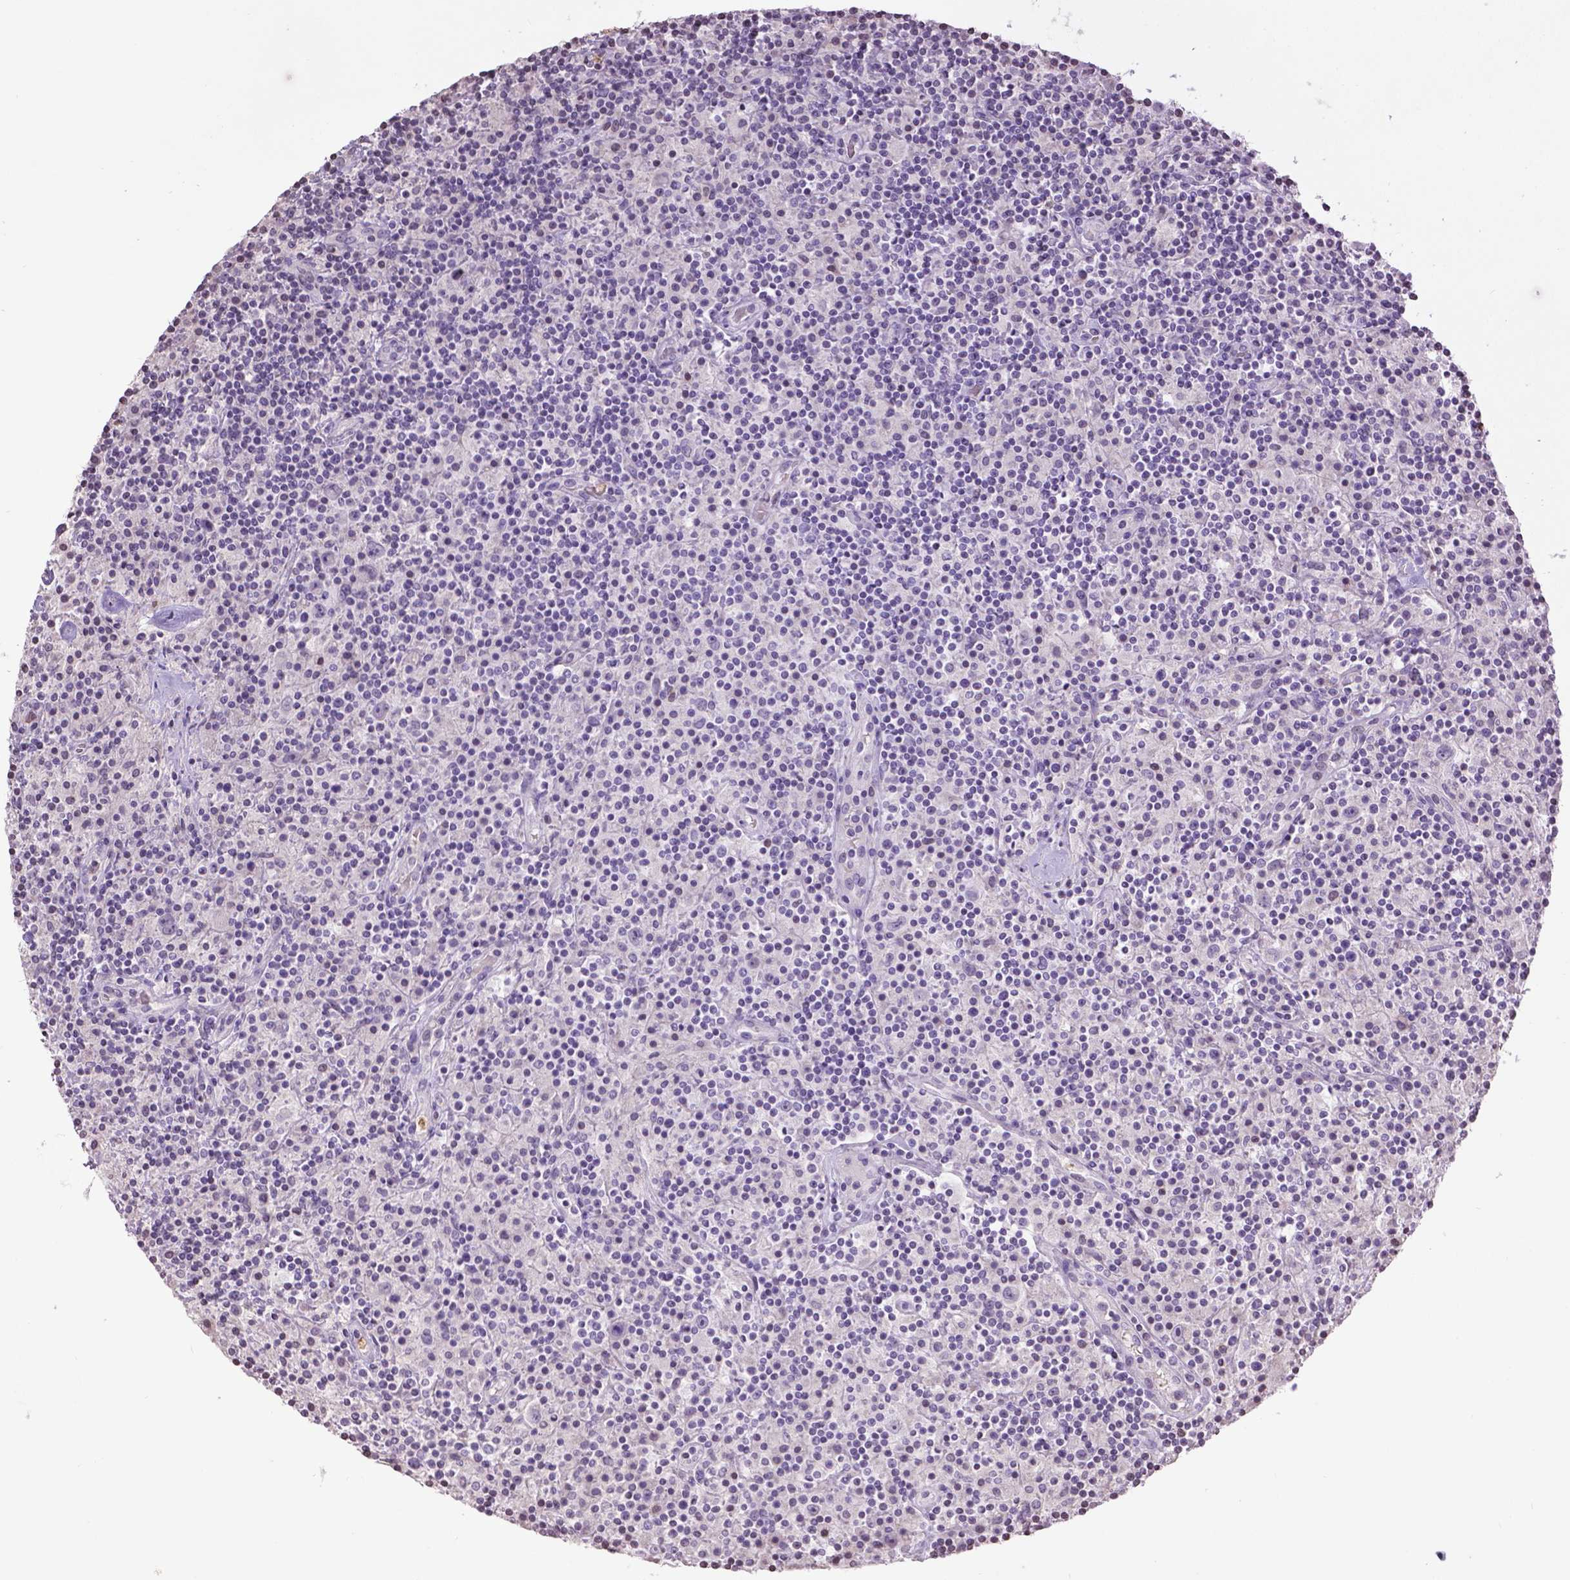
{"staining": {"intensity": "negative", "quantity": "none", "location": "none"}, "tissue": "lymphoma", "cell_type": "Tumor cells", "image_type": "cancer", "snomed": [{"axis": "morphology", "description": "Hodgkin's disease, NOS"}, {"axis": "topography", "description": "Lymph node"}], "caption": "The immunohistochemistry image has no significant staining in tumor cells of Hodgkin's disease tissue. Brightfield microscopy of IHC stained with DAB (brown) and hematoxylin (blue), captured at high magnification.", "gene": "NTNG2", "patient": {"sex": "male", "age": 70}}